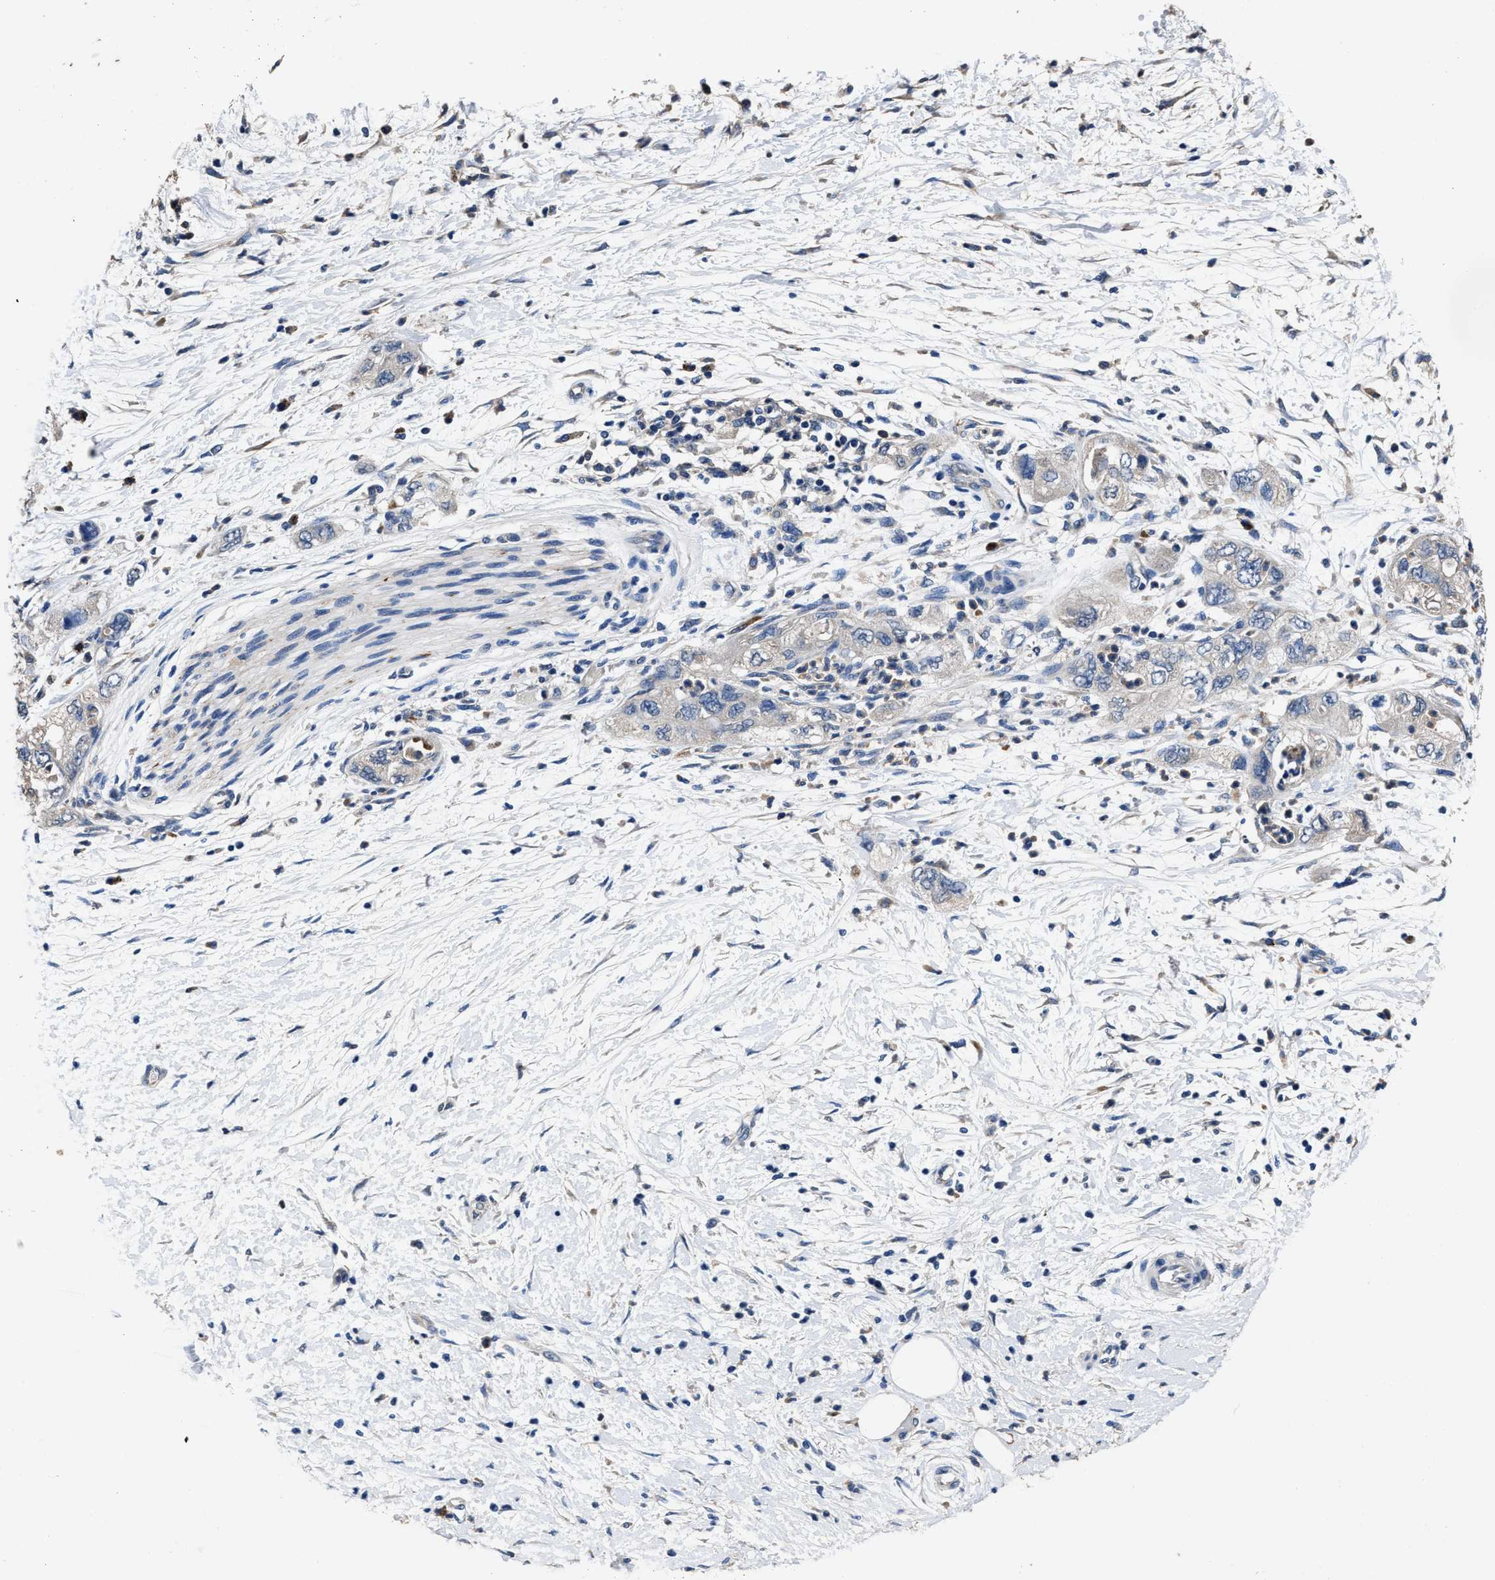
{"staining": {"intensity": "negative", "quantity": "none", "location": "none"}, "tissue": "pancreatic cancer", "cell_type": "Tumor cells", "image_type": "cancer", "snomed": [{"axis": "morphology", "description": "Adenocarcinoma, NOS"}, {"axis": "topography", "description": "Pancreas"}], "caption": "Adenocarcinoma (pancreatic) was stained to show a protein in brown. There is no significant staining in tumor cells.", "gene": "UBR4", "patient": {"sex": "female", "age": 73}}